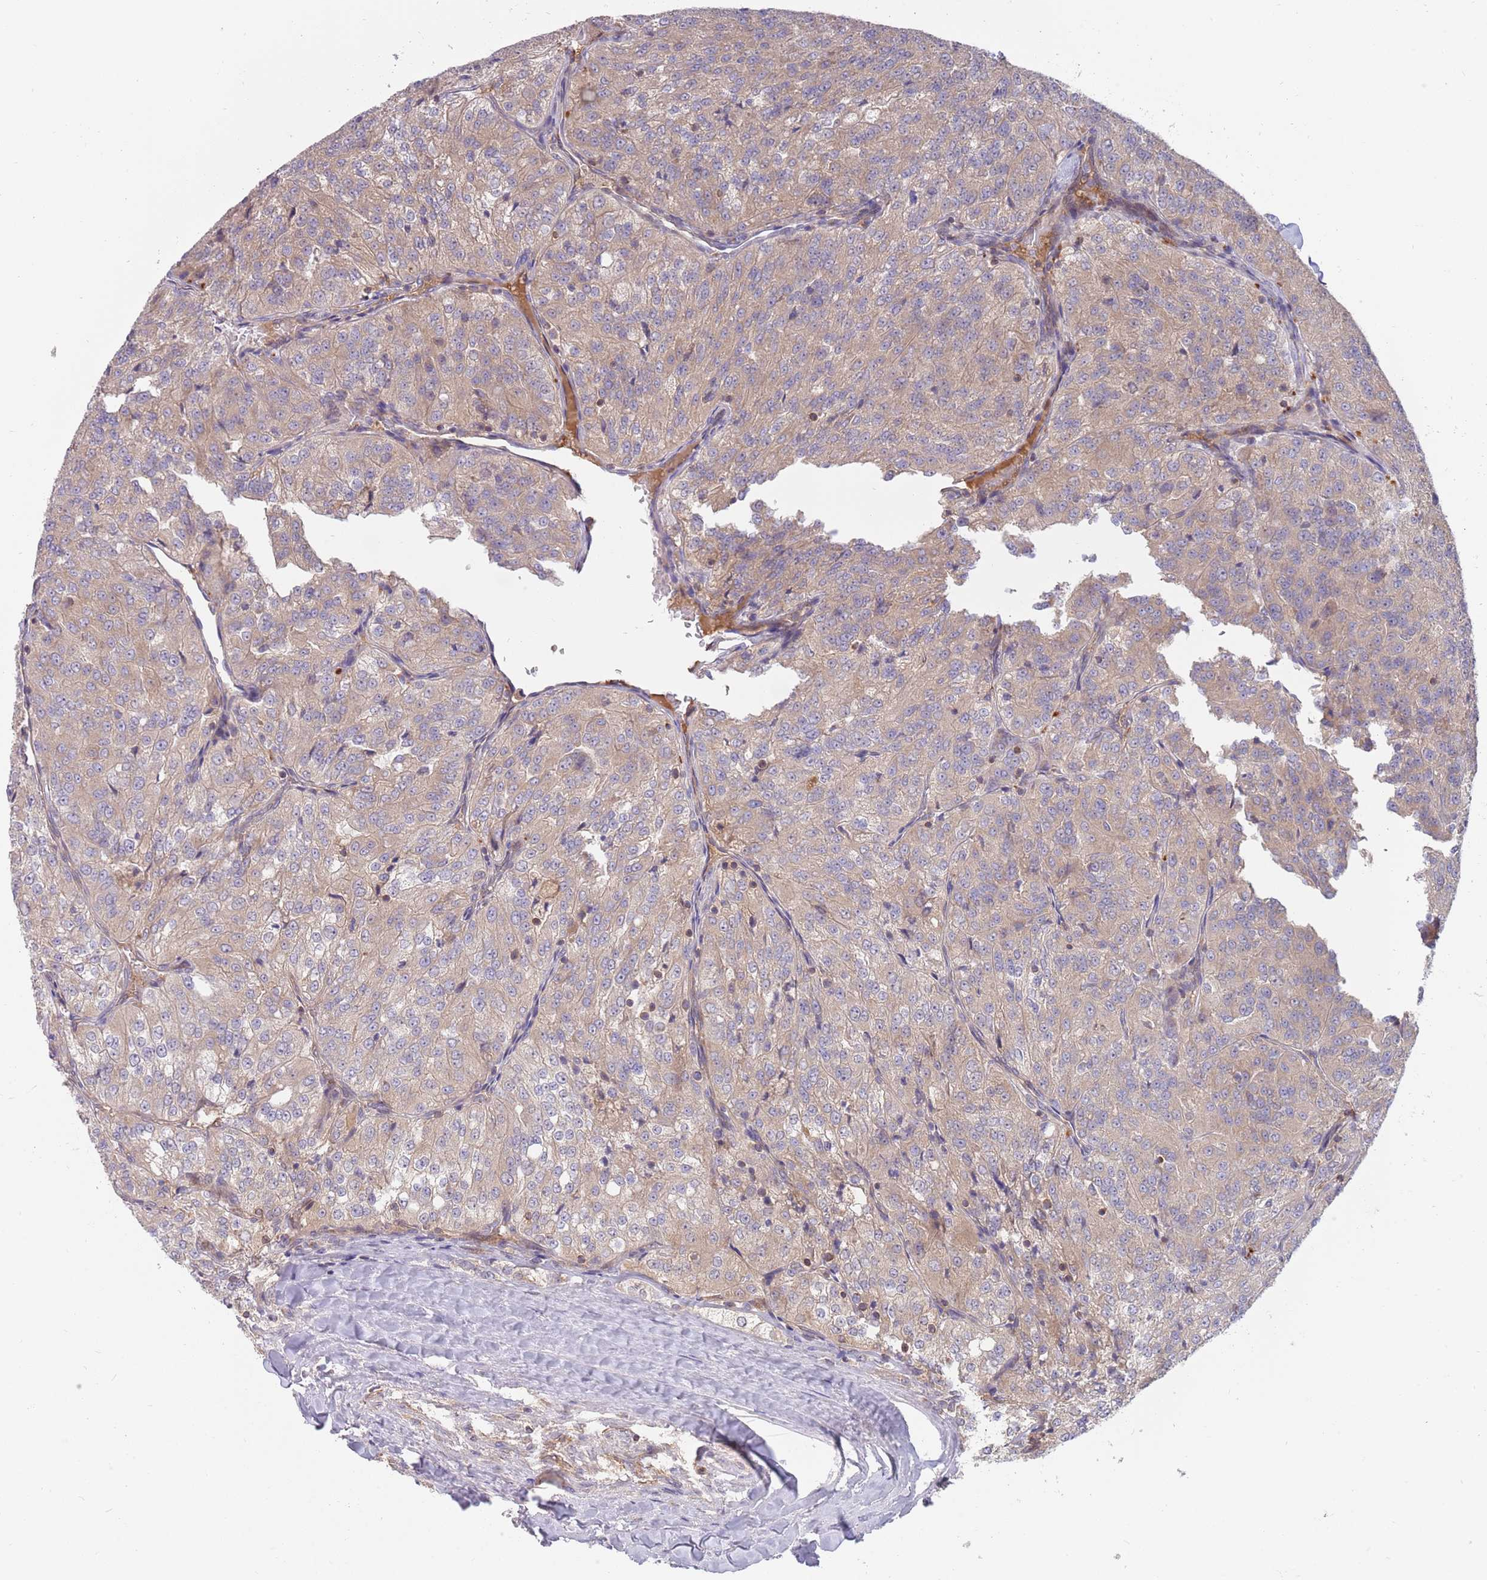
{"staining": {"intensity": "weak", "quantity": "25%-75%", "location": "cytoplasmic/membranous"}, "tissue": "renal cancer", "cell_type": "Tumor cells", "image_type": "cancer", "snomed": [{"axis": "morphology", "description": "Adenocarcinoma, NOS"}, {"axis": "topography", "description": "Kidney"}], "caption": "A photomicrograph of human renal adenocarcinoma stained for a protein shows weak cytoplasmic/membranous brown staining in tumor cells.", "gene": "GUK1", "patient": {"sex": "female", "age": 63}}